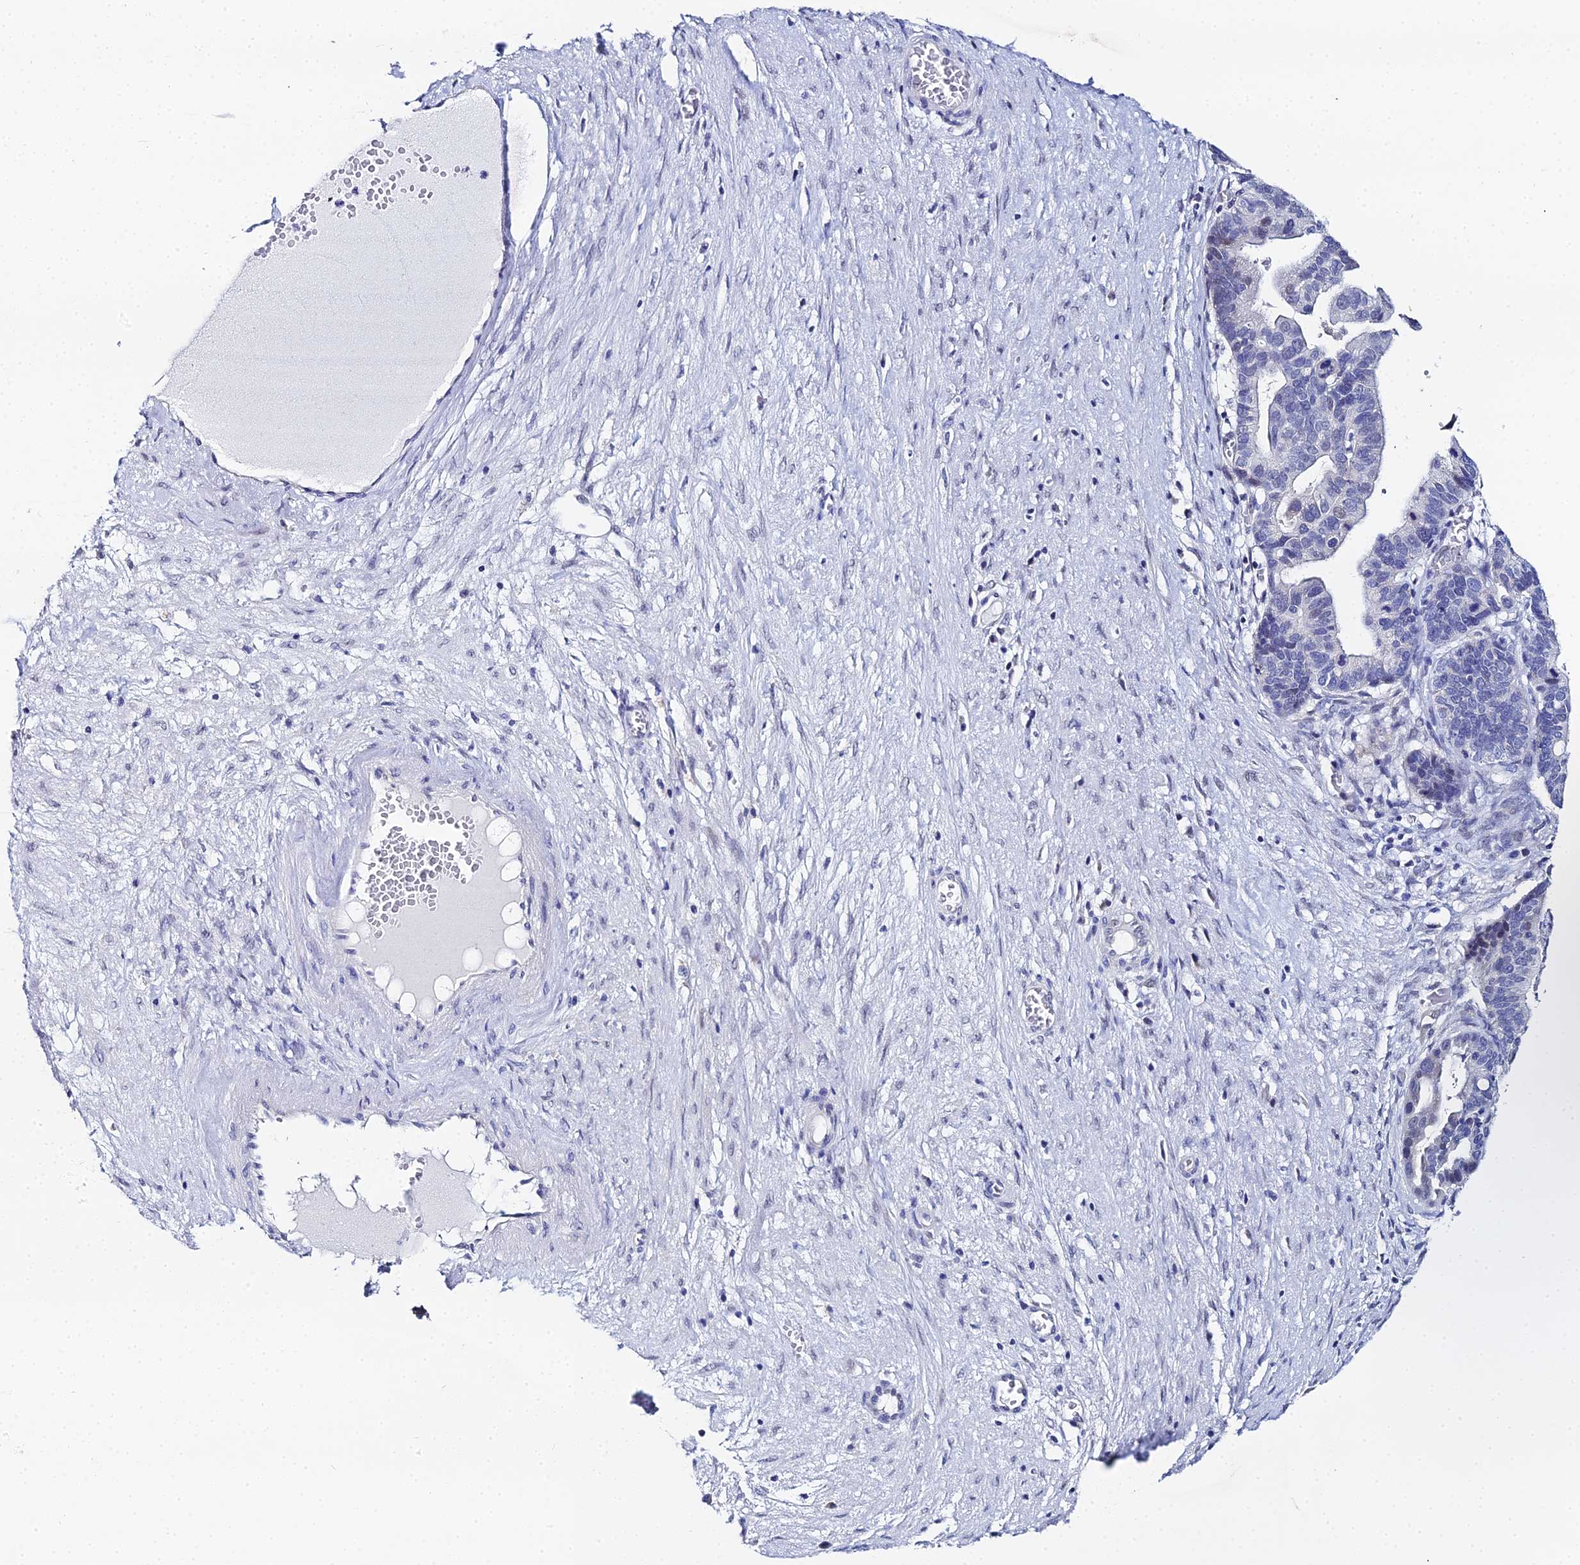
{"staining": {"intensity": "negative", "quantity": "none", "location": "none"}, "tissue": "ovarian cancer", "cell_type": "Tumor cells", "image_type": "cancer", "snomed": [{"axis": "morphology", "description": "Cystadenocarcinoma, serous, NOS"}, {"axis": "topography", "description": "Ovary"}], "caption": "The immunohistochemistry (IHC) micrograph has no significant positivity in tumor cells of ovarian cancer (serous cystadenocarcinoma) tissue. (DAB (3,3'-diaminobenzidine) IHC with hematoxylin counter stain).", "gene": "OCM", "patient": {"sex": "female", "age": 56}}